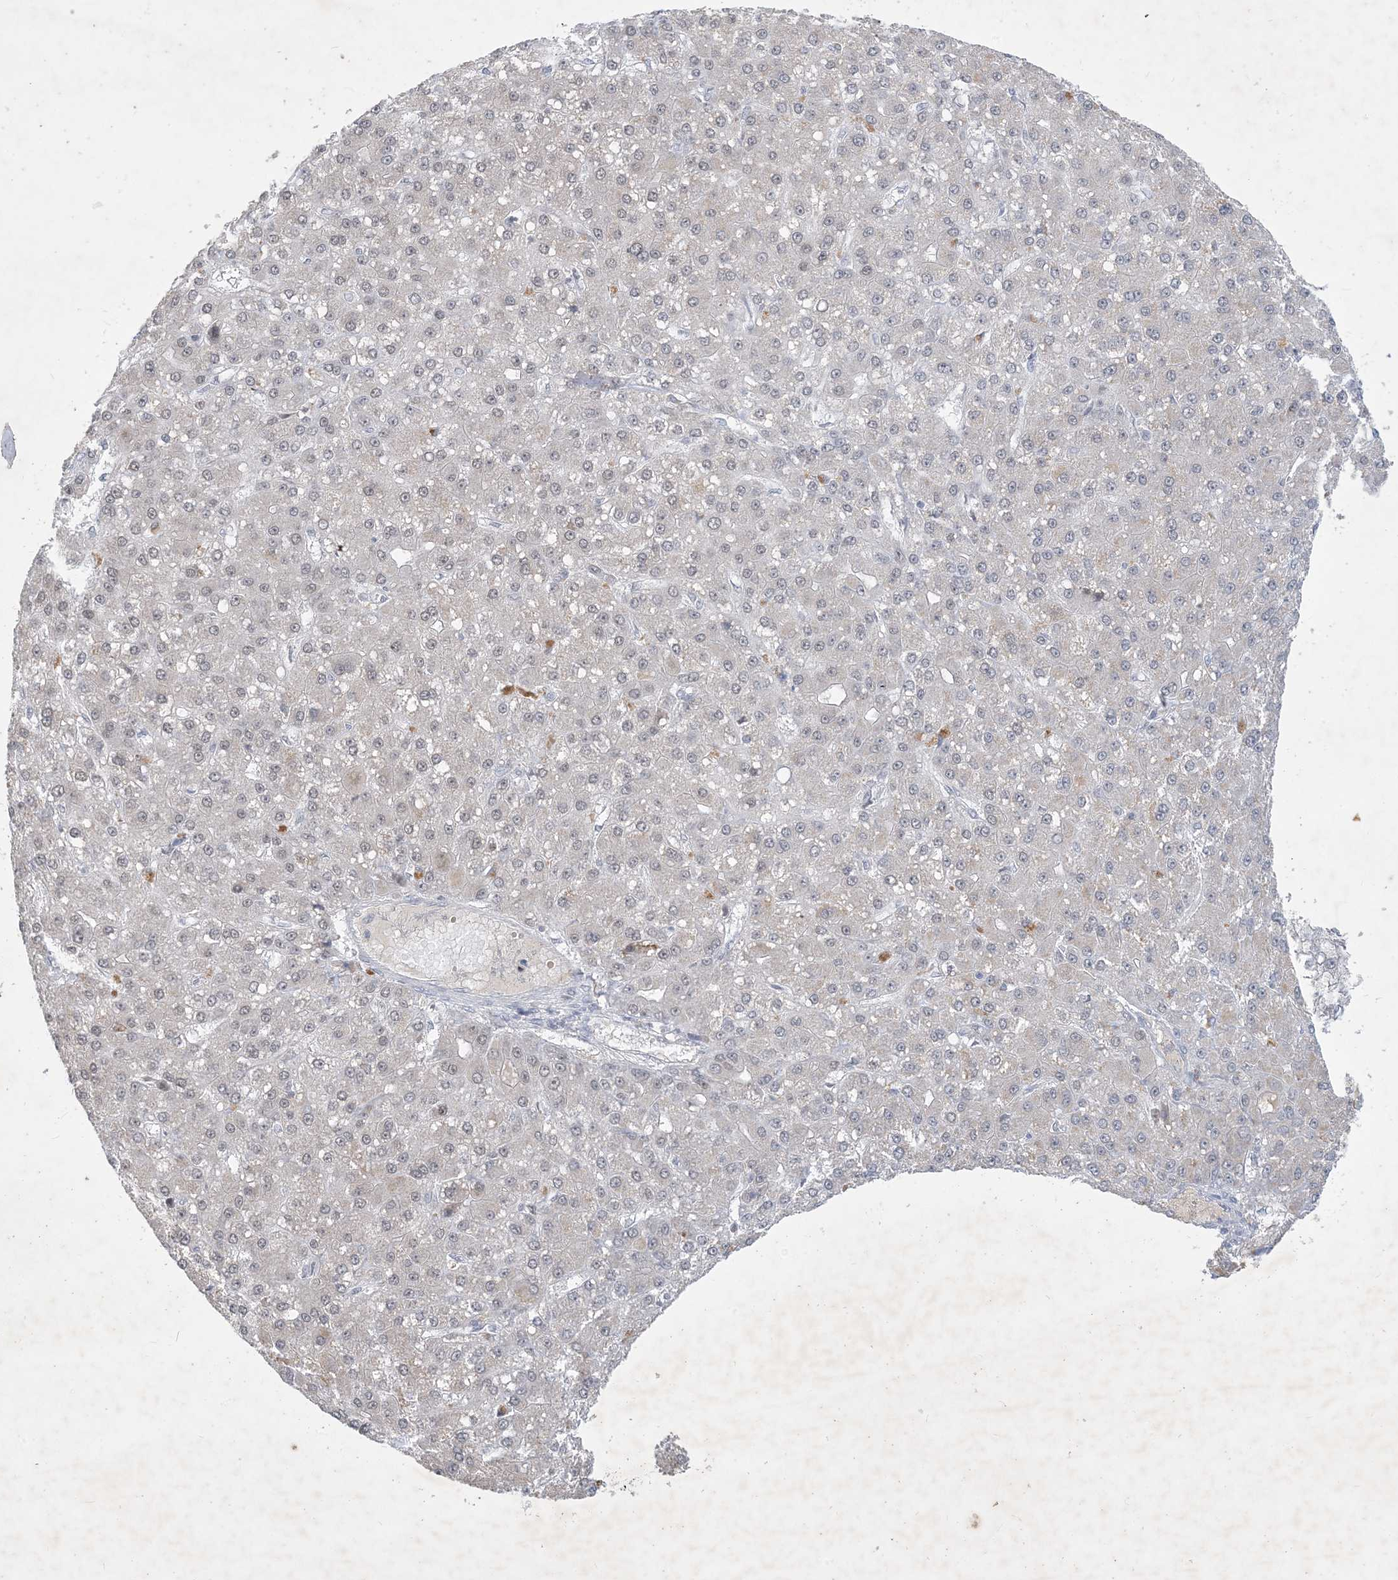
{"staining": {"intensity": "moderate", "quantity": ">75%", "location": "nuclear"}, "tissue": "liver cancer", "cell_type": "Tumor cells", "image_type": "cancer", "snomed": [{"axis": "morphology", "description": "Carcinoma, Hepatocellular, NOS"}, {"axis": "topography", "description": "Liver"}], "caption": "Immunohistochemical staining of liver cancer (hepatocellular carcinoma) demonstrates moderate nuclear protein positivity in about >75% of tumor cells. Ihc stains the protein in brown and the nuclei are stained blue.", "gene": "ZNF674", "patient": {"sex": "male", "age": 67}}